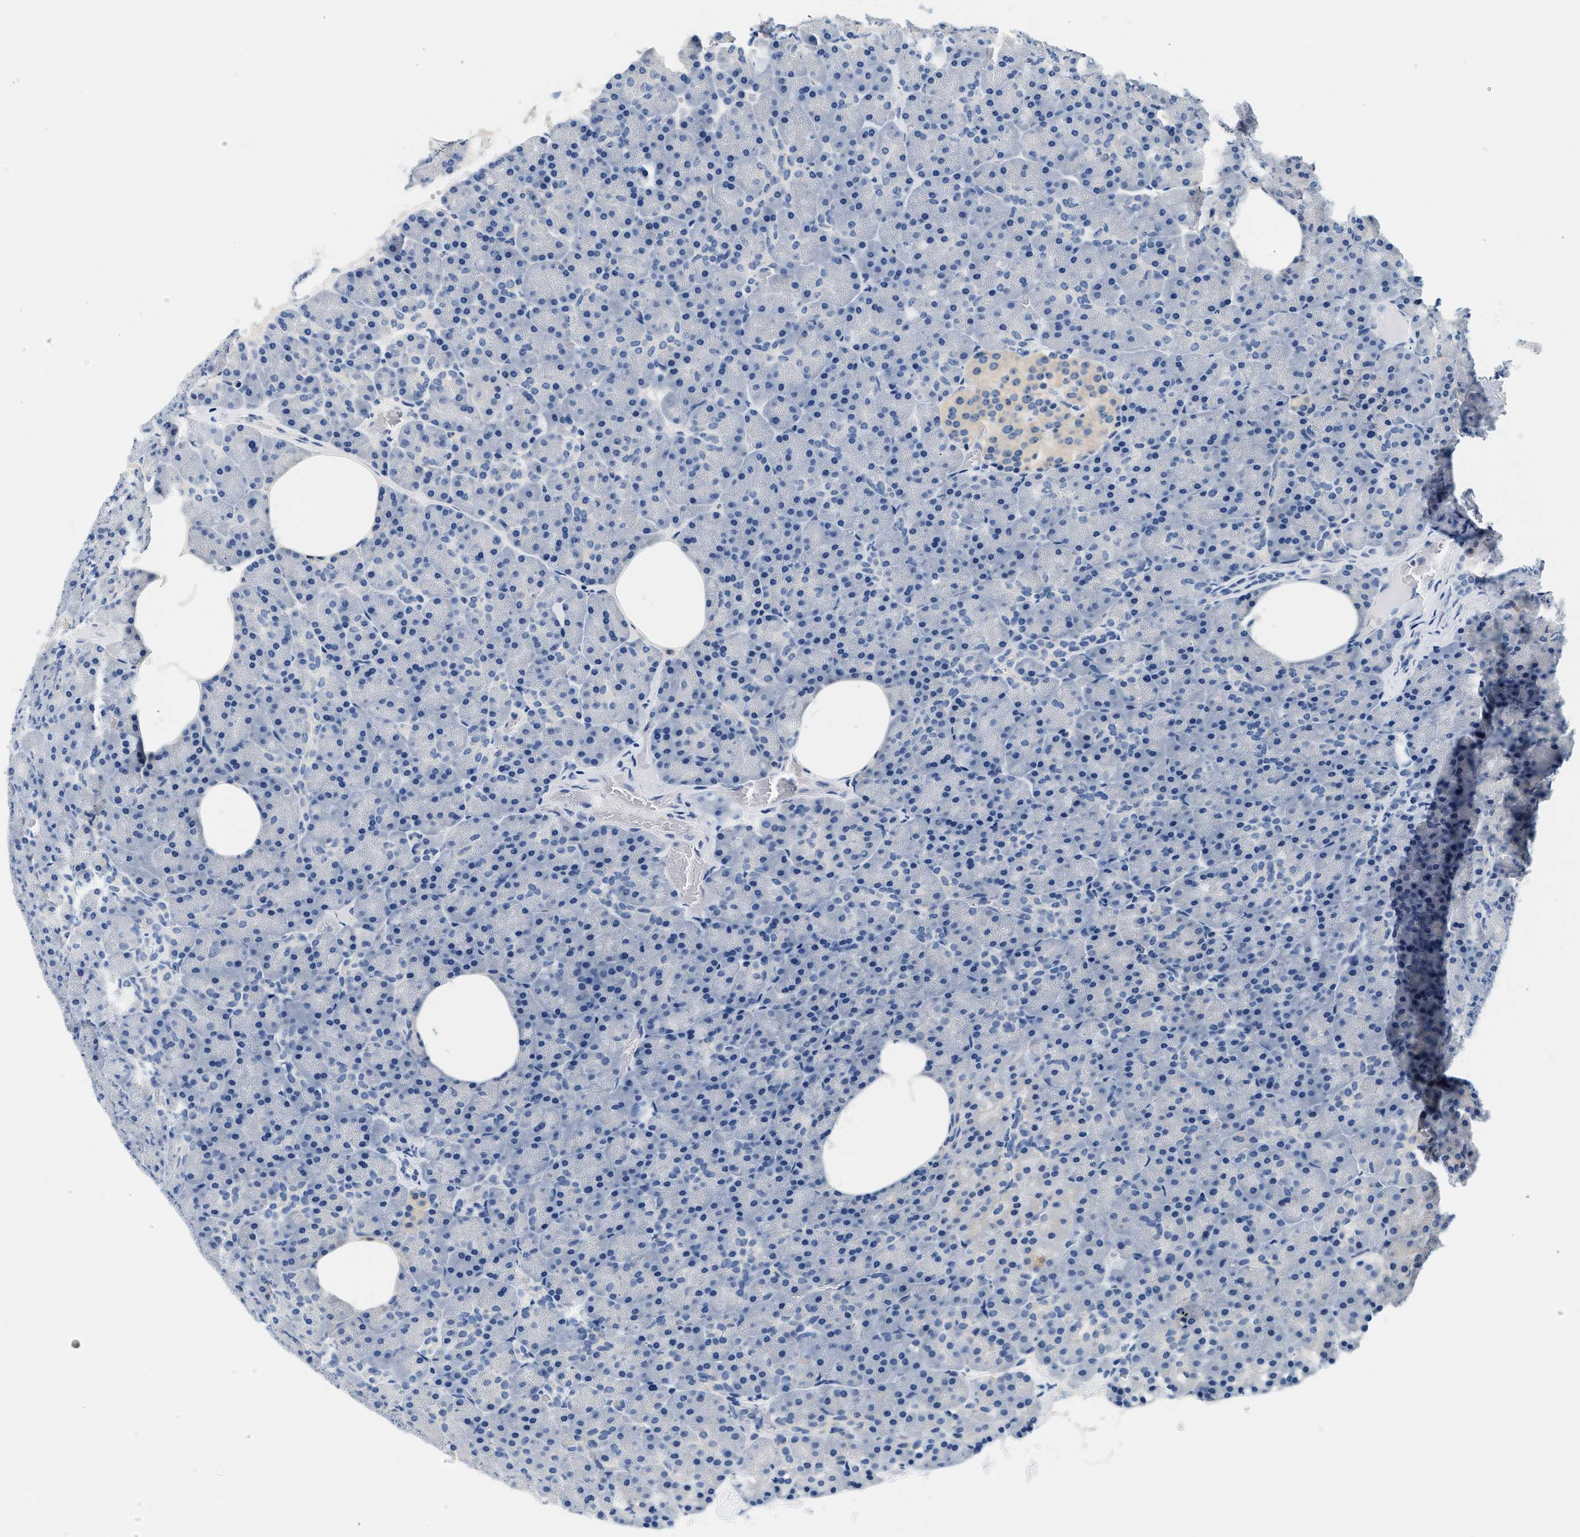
{"staining": {"intensity": "negative", "quantity": "none", "location": "none"}, "tissue": "pancreas", "cell_type": "Exocrine glandular cells", "image_type": "normal", "snomed": [{"axis": "morphology", "description": "Normal tissue, NOS"}, {"axis": "topography", "description": "Pancreas"}], "caption": "The photomicrograph displays no staining of exocrine glandular cells in unremarkable pancreas.", "gene": "SLC35E1", "patient": {"sex": "female", "age": 35}}